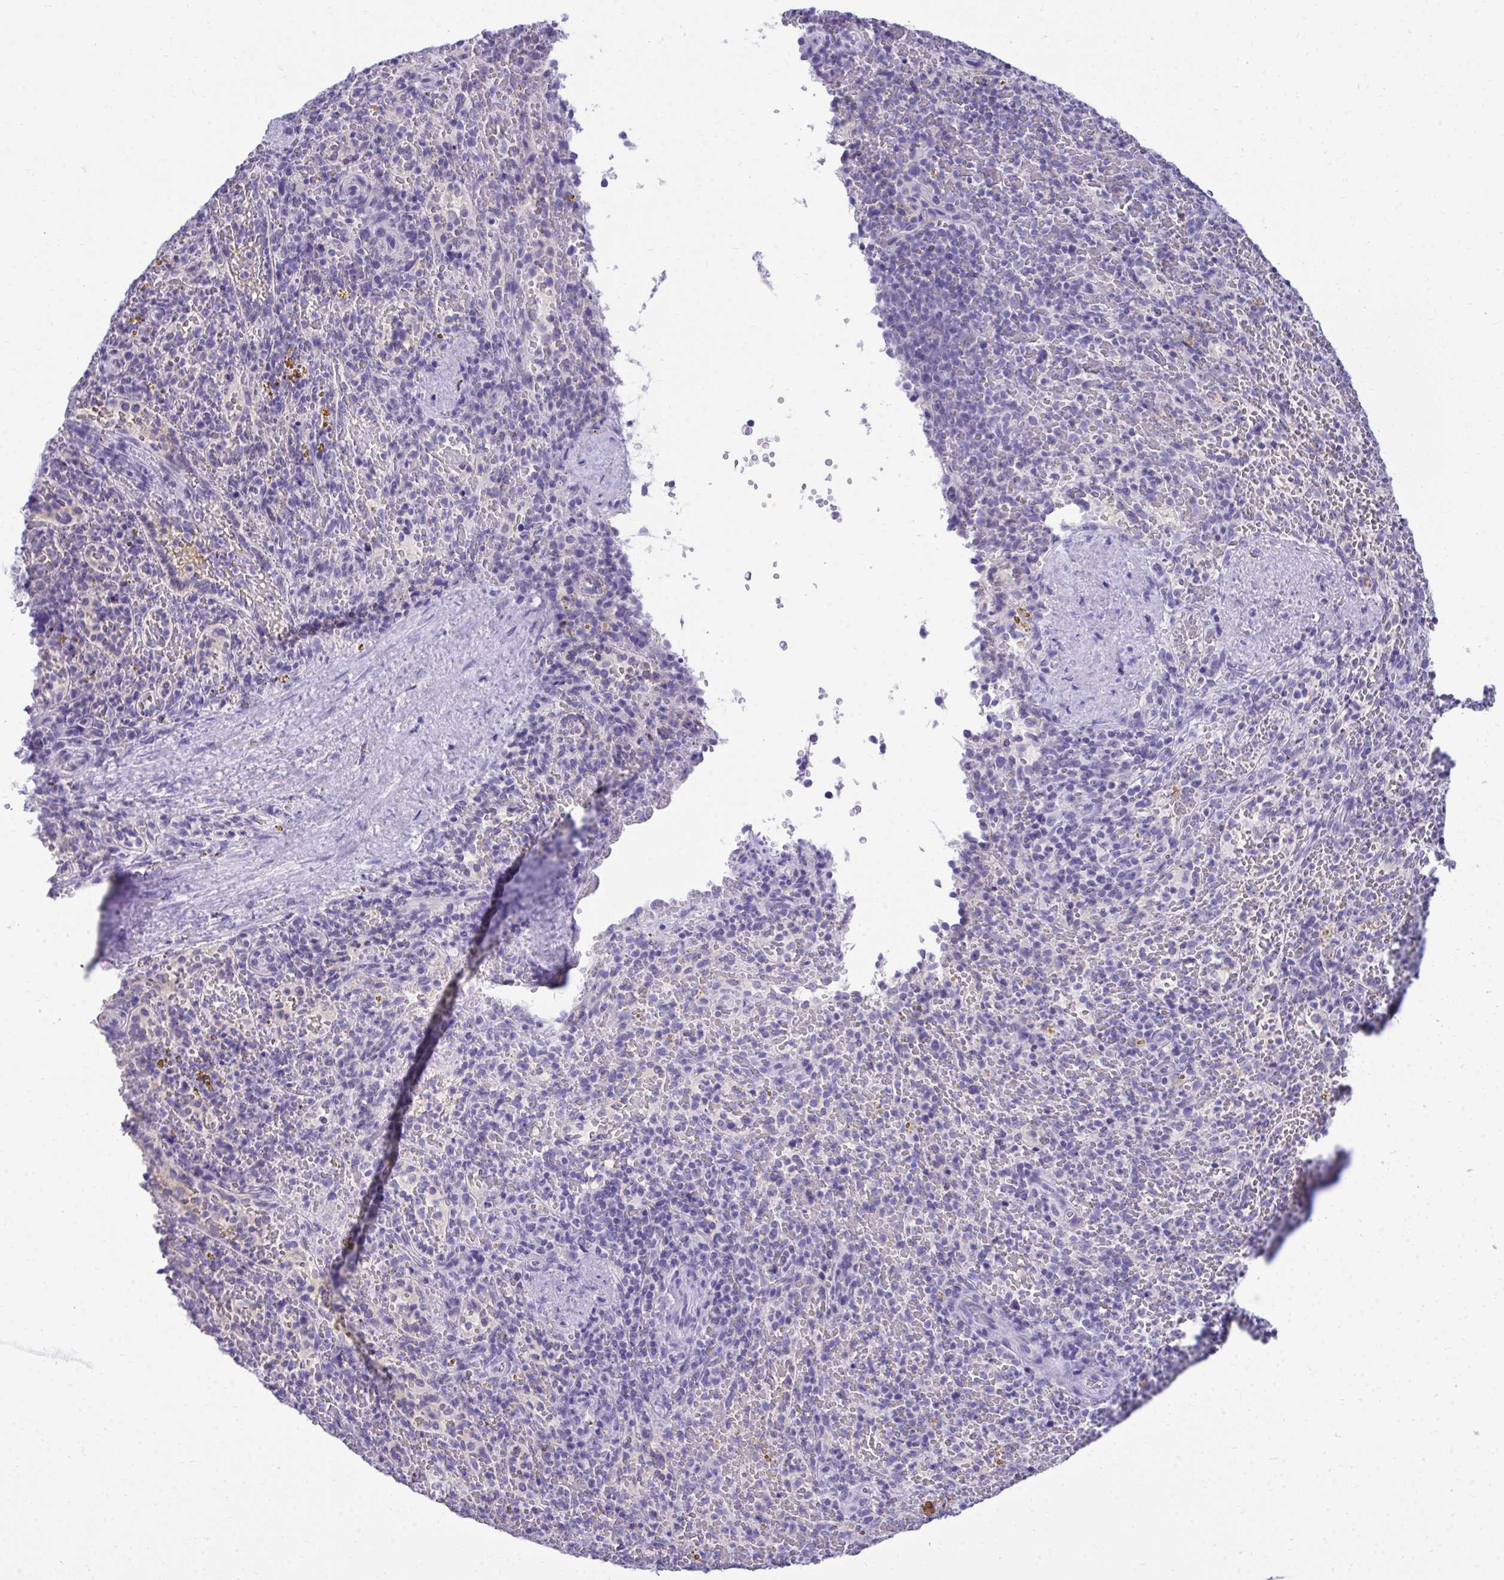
{"staining": {"intensity": "negative", "quantity": "none", "location": "none"}, "tissue": "spleen", "cell_type": "Cells in red pulp", "image_type": "normal", "snomed": [{"axis": "morphology", "description": "Normal tissue, NOS"}, {"axis": "topography", "description": "Spleen"}], "caption": "A micrograph of human spleen is negative for staining in cells in red pulp. (DAB immunohistochemistry (IHC), high magnification).", "gene": "PGM2L1", "patient": {"sex": "female", "age": 50}}